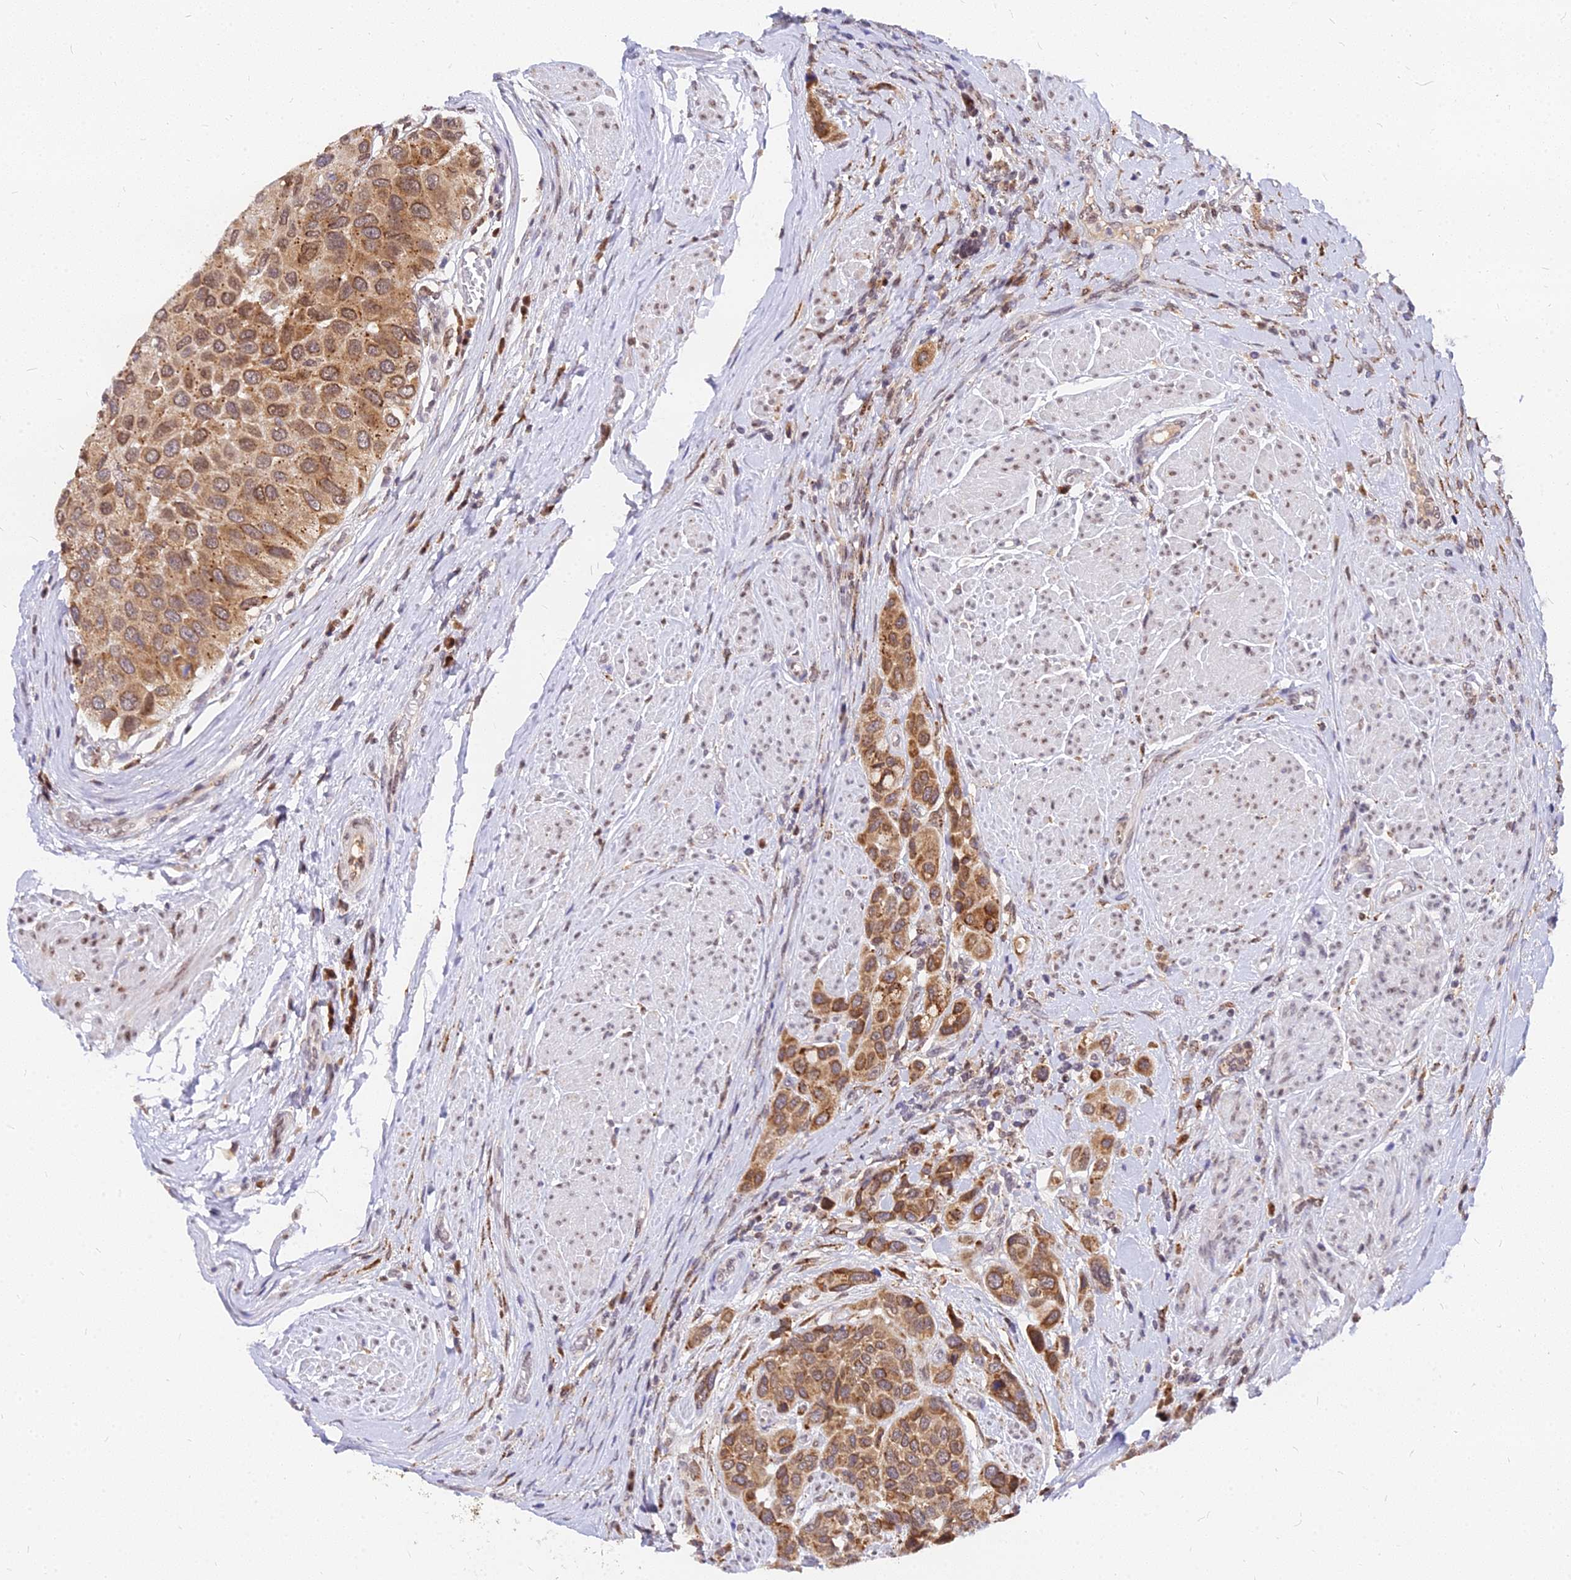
{"staining": {"intensity": "moderate", "quantity": ">75%", "location": "cytoplasmic/membranous"}, "tissue": "urothelial cancer", "cell_type": "Tumor cells", "image_type": "cancer", "snomed": [{"axis": "morphology", "description": "Urothelial carcinoma, High grade"}, {"axis": "topography", "description": "Urinary bladder"}], "caption": "Moderate cytoplasmic/membranous positivity for a protein is identified in approximately >75% of tumor cells of urothelial carcinoma (high-grade) using IHC.", "gene": "RNF121", "patient": {"sex": "male", "age": 50}}